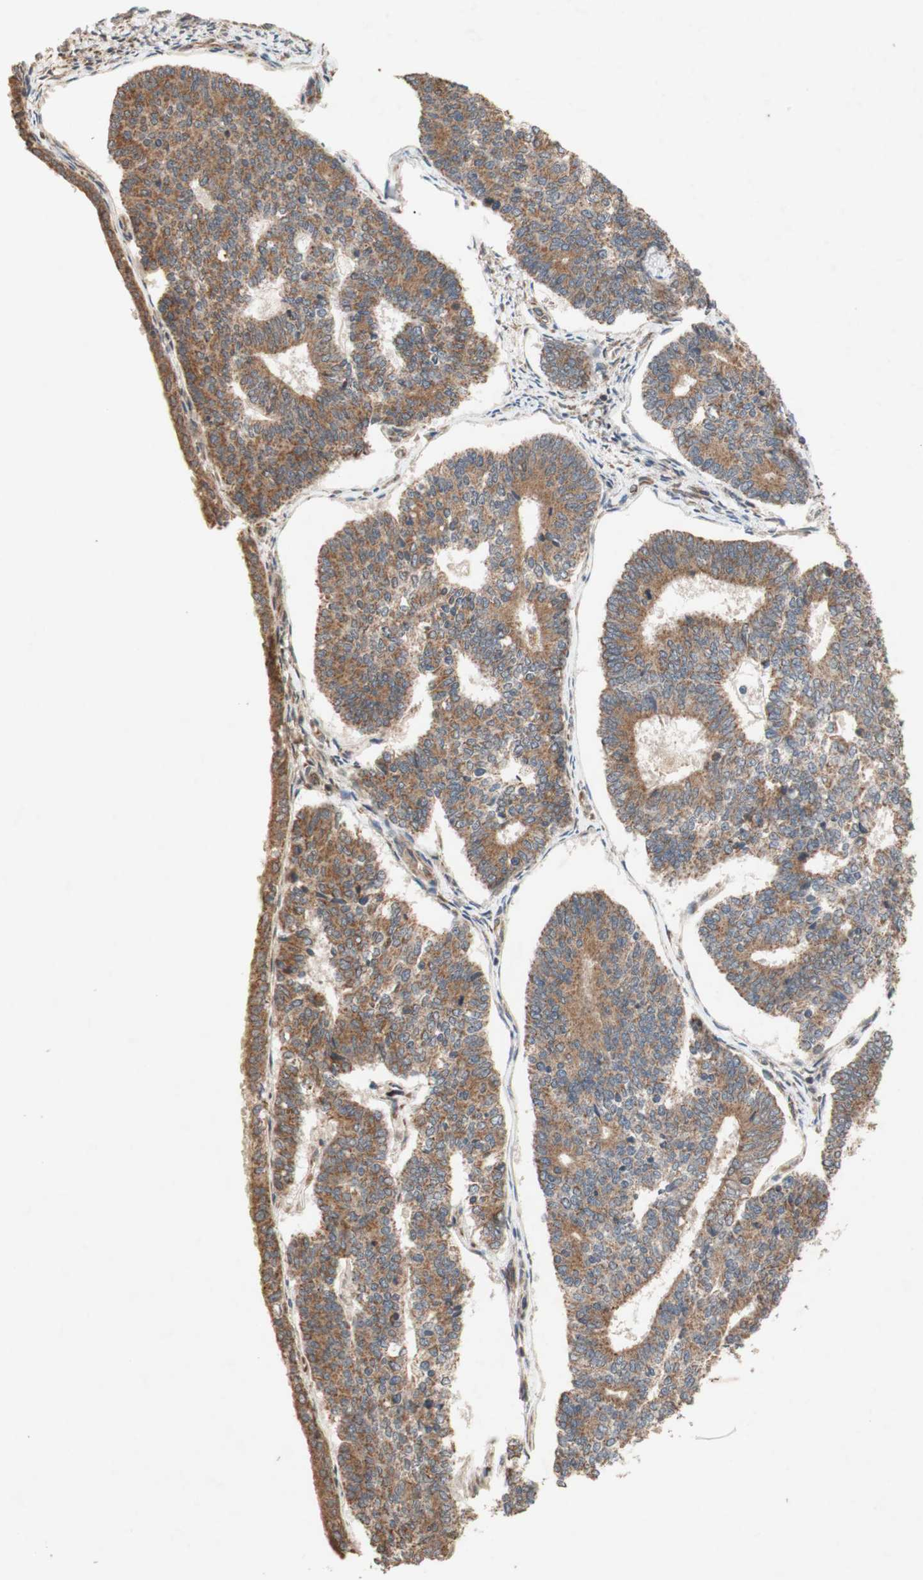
{"staining": {"intensity": "moderate", "quantity": ">75%", "location": "cytoplasmic/membranous"}, "tissue": "endometrial cancer", "cell_type": "Tumor cells", "image_type": "cancer", "snomed": [{"axis": "morphology", "description": "Adenocarcinoma, NOS"}, {"axis": "topography", "description": "Endometrium"}], "caption": "Endometrial cancer stained with a brown dye displays moderate cytoplasmic/membranous positive staining in approximately >75% of tumor cells.", "gene": "DDOST", "patient": {"sex": "female", "age": 70}}